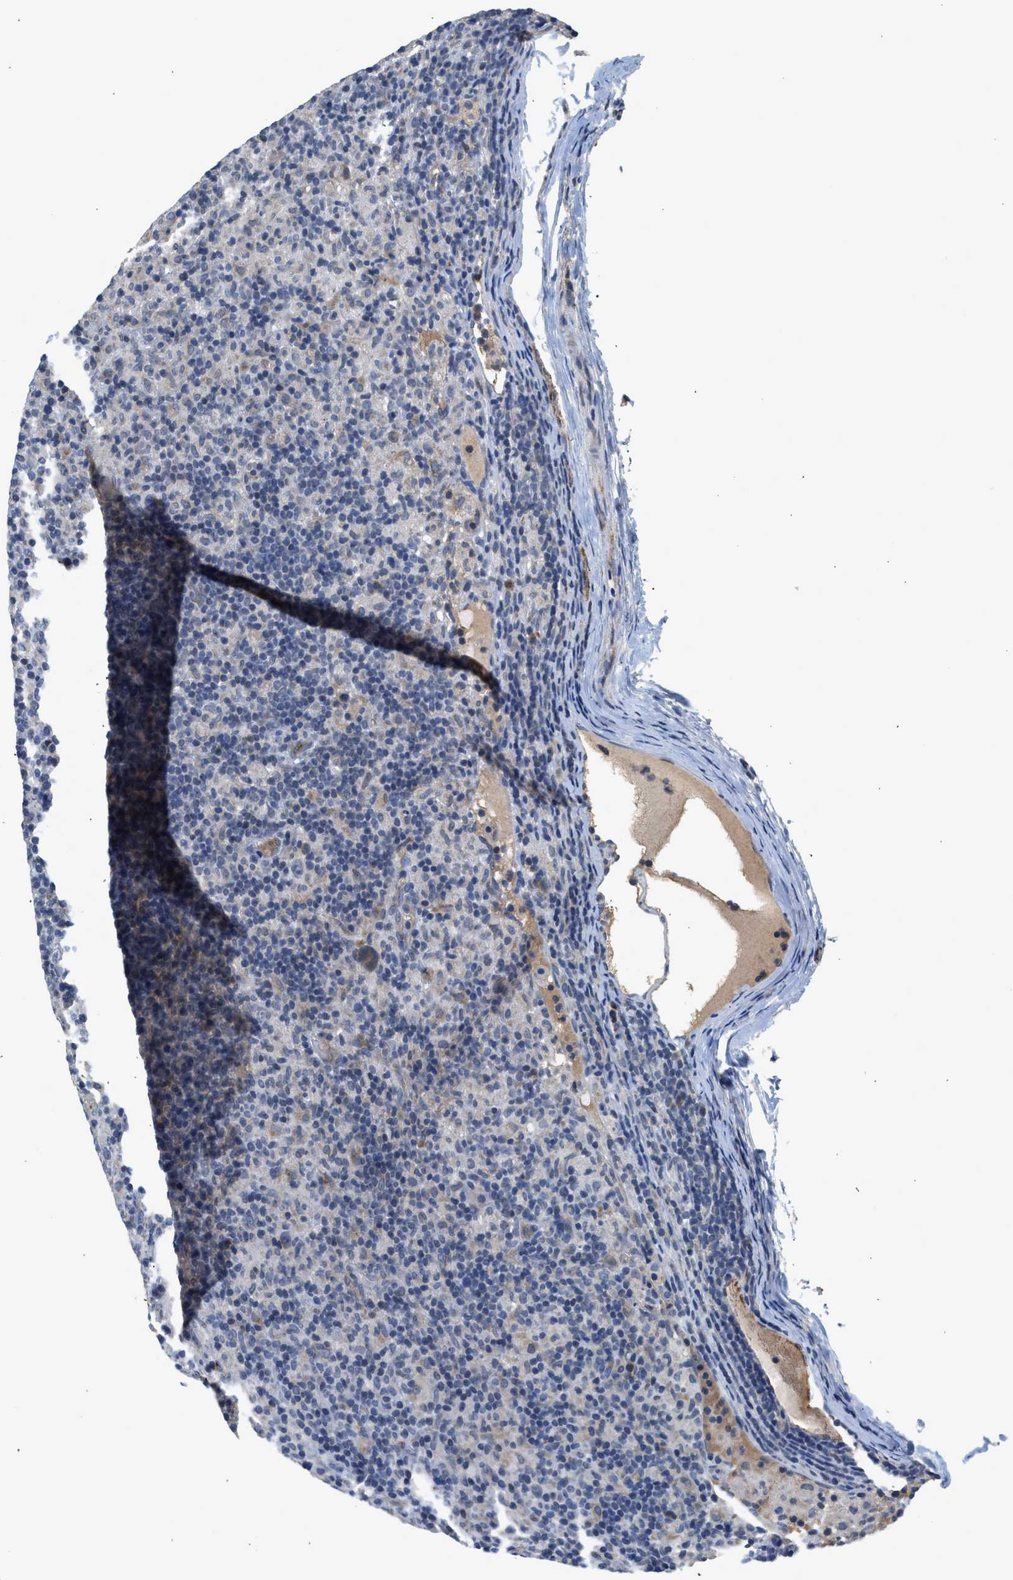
{"staining": {"intensity": "moderate", "quantity": "<25%", "location": "cytoplasmic/membranous"}, "tissue": "lymphoma", "cell_type": "Tumor cells", "image_type": "cancer", "snomed": [{"axis": "morphology", "description": "Hodgkin's disease, NOS"}, {"axis": "topography", "description": "Lymph node"}], "caption": "This is an image of immunohistochemistry staining of lymphoma, which shows moderate expression in the cytoplasmic/membranous of tumor cells.", "gene": "PIM1", "patient": {"sex": "male", "age": 70}}